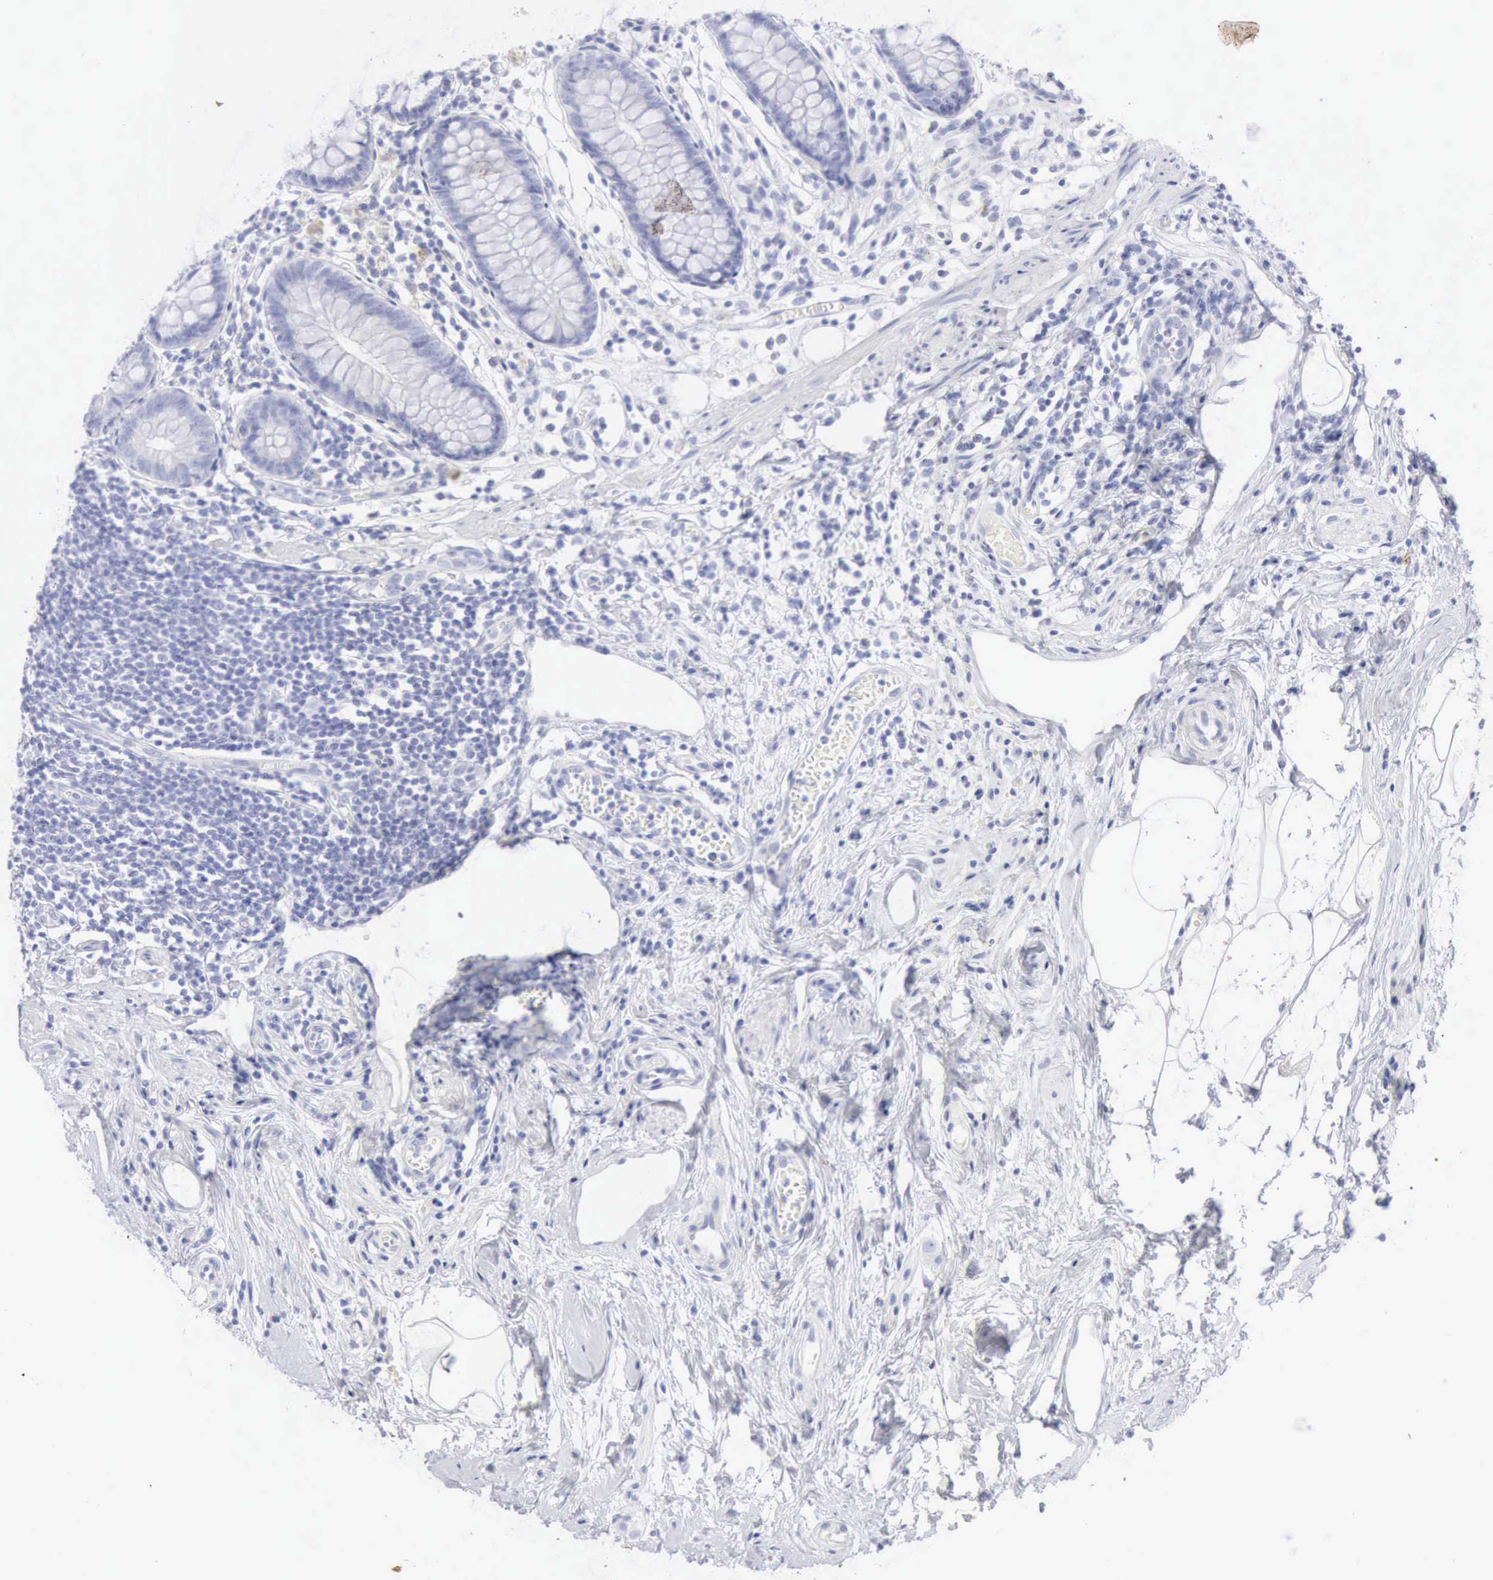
{"staining": {"intensity": "negative", "quantity": "none", "location": "none"}, "tissue": "appendix", "cell_type": "Glandular cells", "image_type": "normal", "snomed": [{"axis": "morphology", "description": "Normal tissue, NOS"}, {"axis": "topography", "description": "Appendix"}], "caption": "Appendix stained for a protein using IHC exhibits no positivity glandular cells.", "gene": "KRT5", "patient": {"sex": "male", "age": 38}}